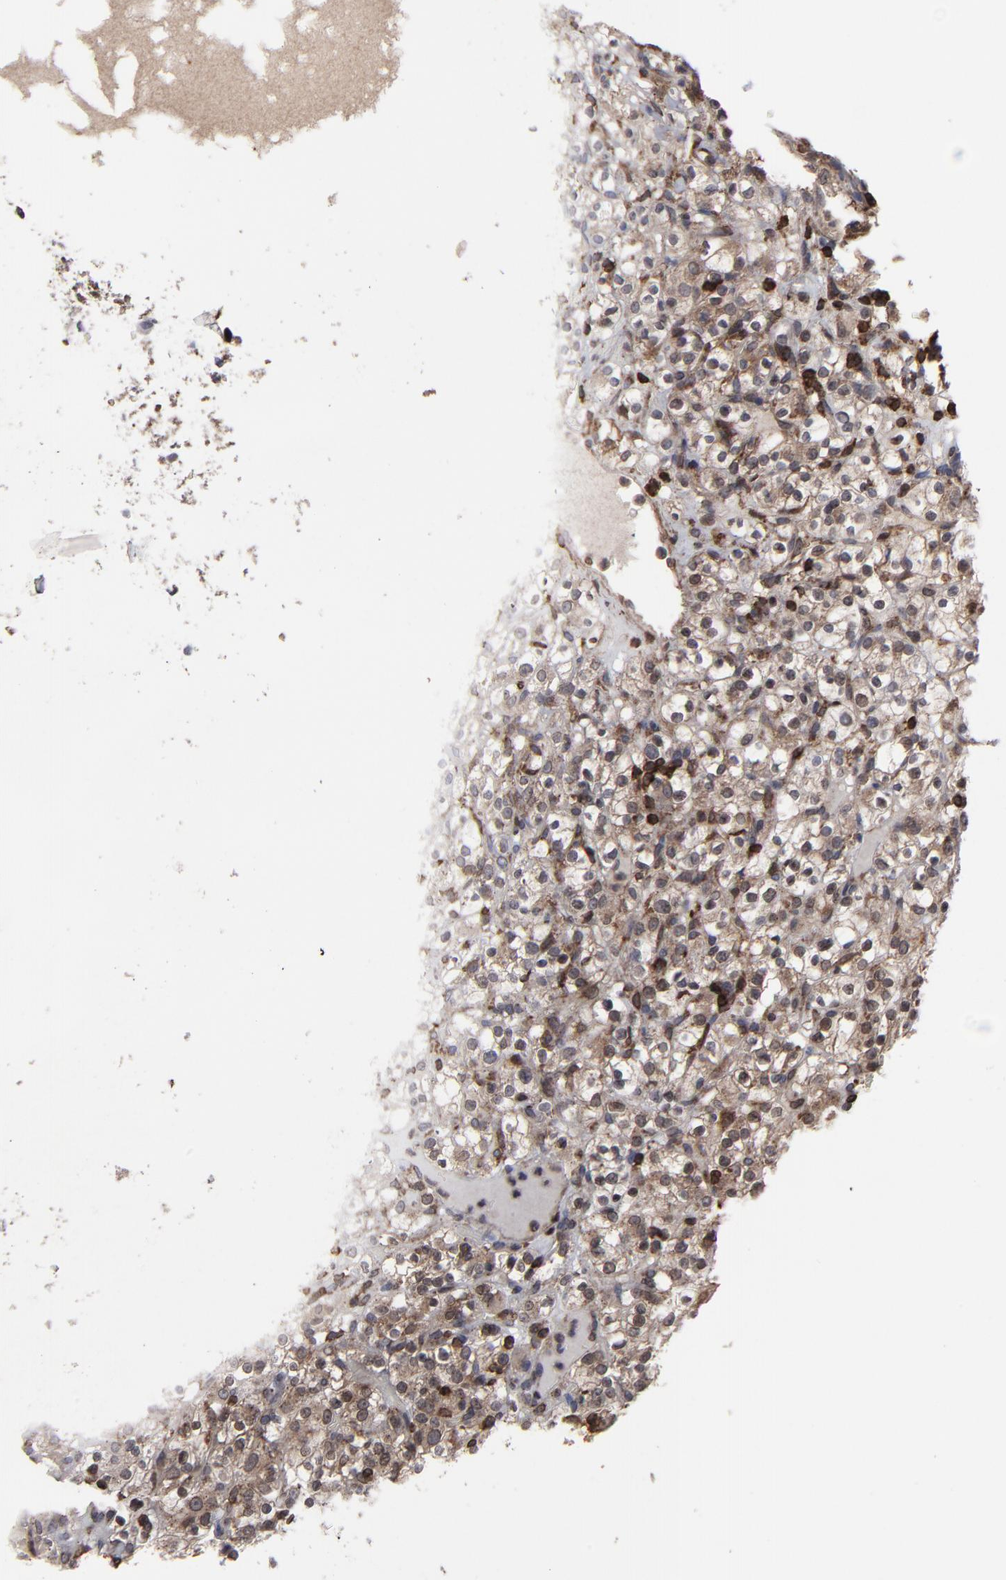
{"staining": {"intensity": "weak", "quantity": ">75%", "location": "cytoplasmic/membranous,nuclear"}, "tissue": "renal cancer", "cell_type": "Tumor cells", "image_type": "cancer", "snomed": [{"axis": "morphology", "description": "Normal tissue, NOS"}, {"axis": "morphology", "description": "Adenocarcinoma, NOS"}, {"axis": "topography", "description": "Kidney"}], "caption": "The histopathology image shows immunohistochemical staining of renal adenocarcinoma. There is weak cytoplasmic/membranous and nuclear positivity is identified in about >75% of tumor cells.", "gene": "KIAA2026", "patient": {"sex": "female", "age": 72}}